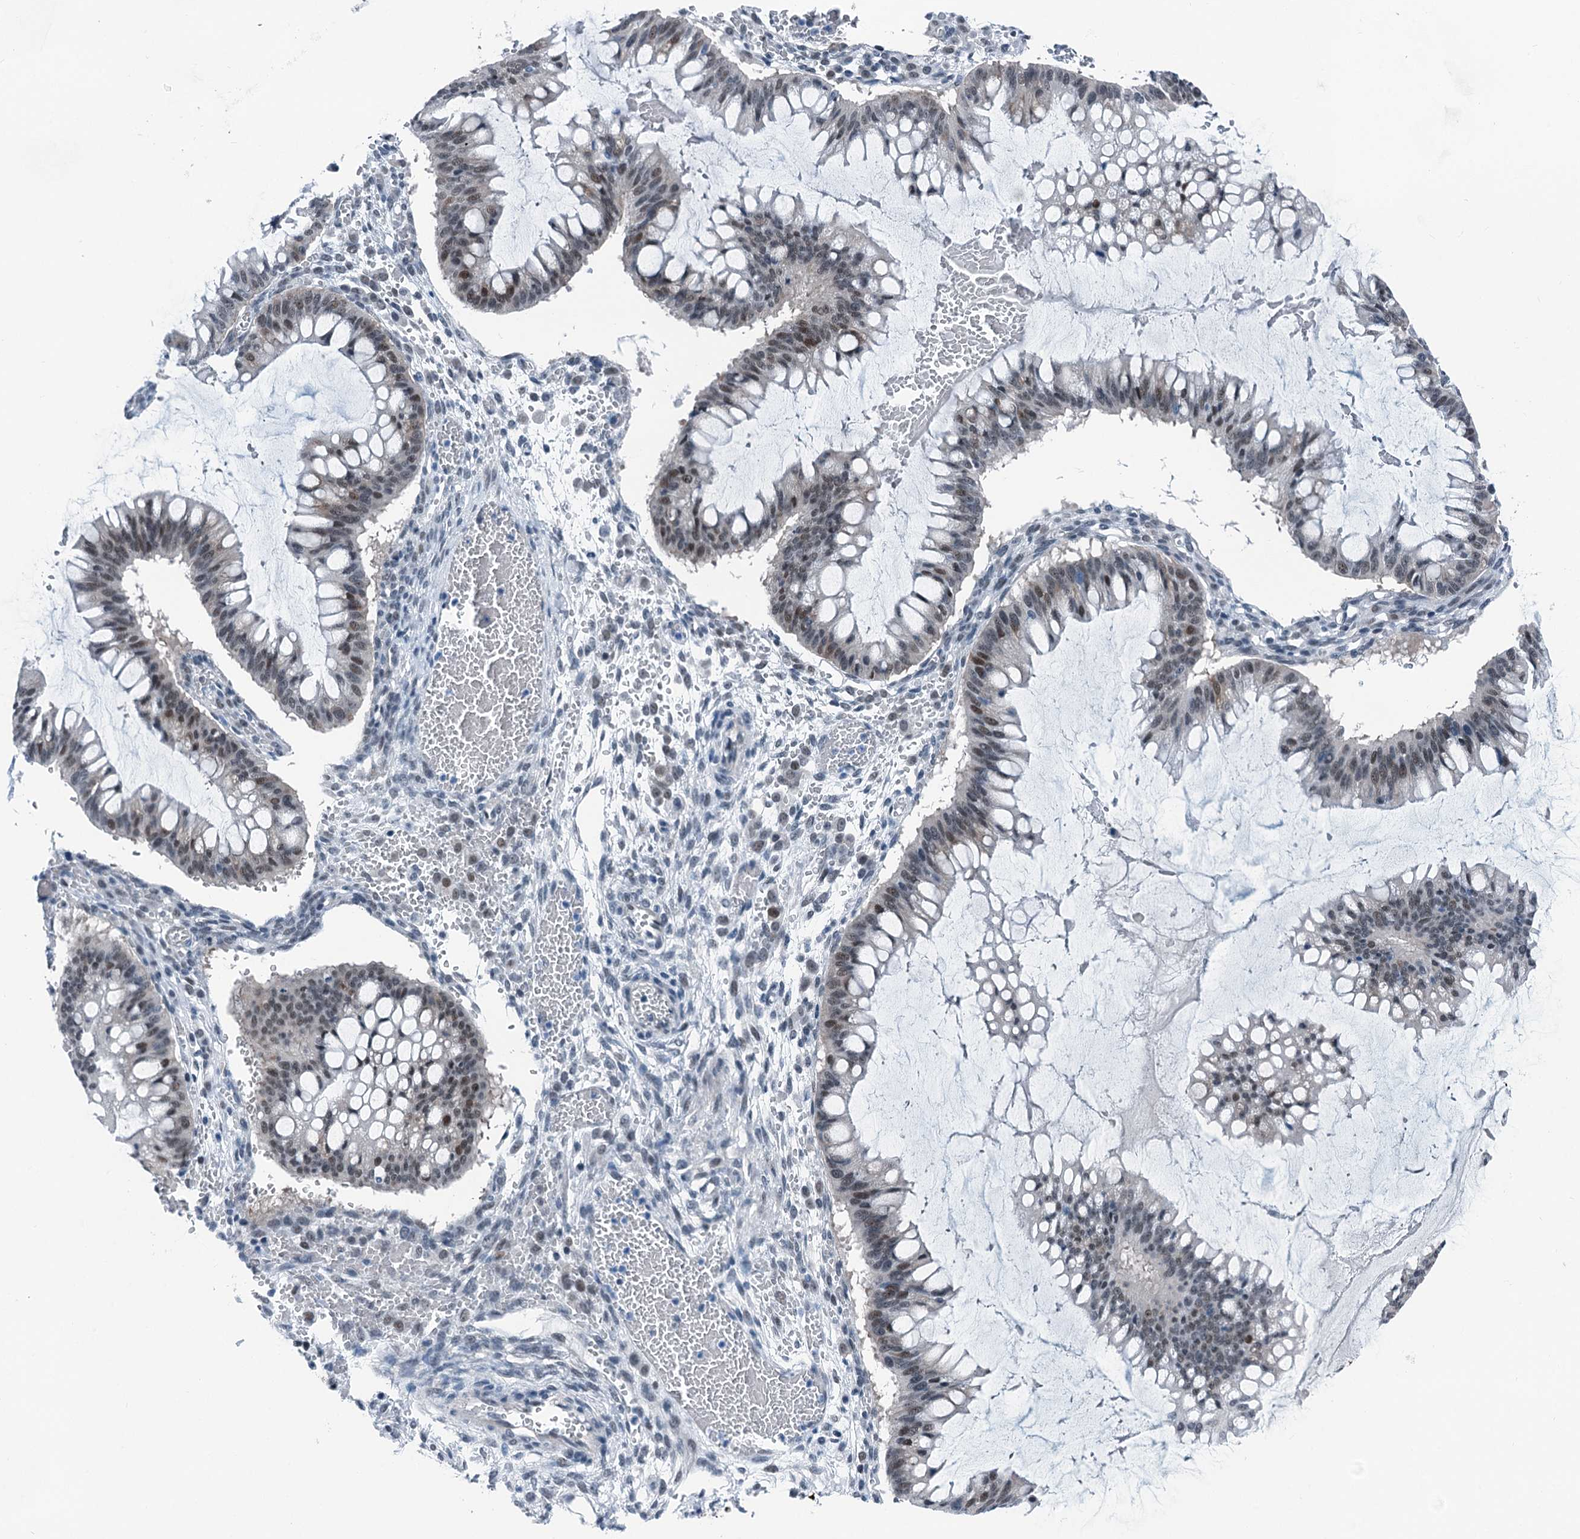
{"staining": {"intensity": "moderate", "quantity": "<25%", "location": "nuclear"}, "tissue": "ovarian cancer", "cell_type": "Tumor cells", "image_type": "cancer", "snomed": [{"axis": "morphology", "description": "Cystadenocarcinoma, mucinous, NOS"}, {"axis": "topography", "description": "Ovary"}], "caption": "This is a micrograph of immunohistochemistry (IHC) staining of ovarian cancer (mucinous cystadenocarcinoma), which shows moderate staining in the nuclear of tumor cells.", "gene": "TRPT1", "patient": {"sex": "female", "age": 73}}